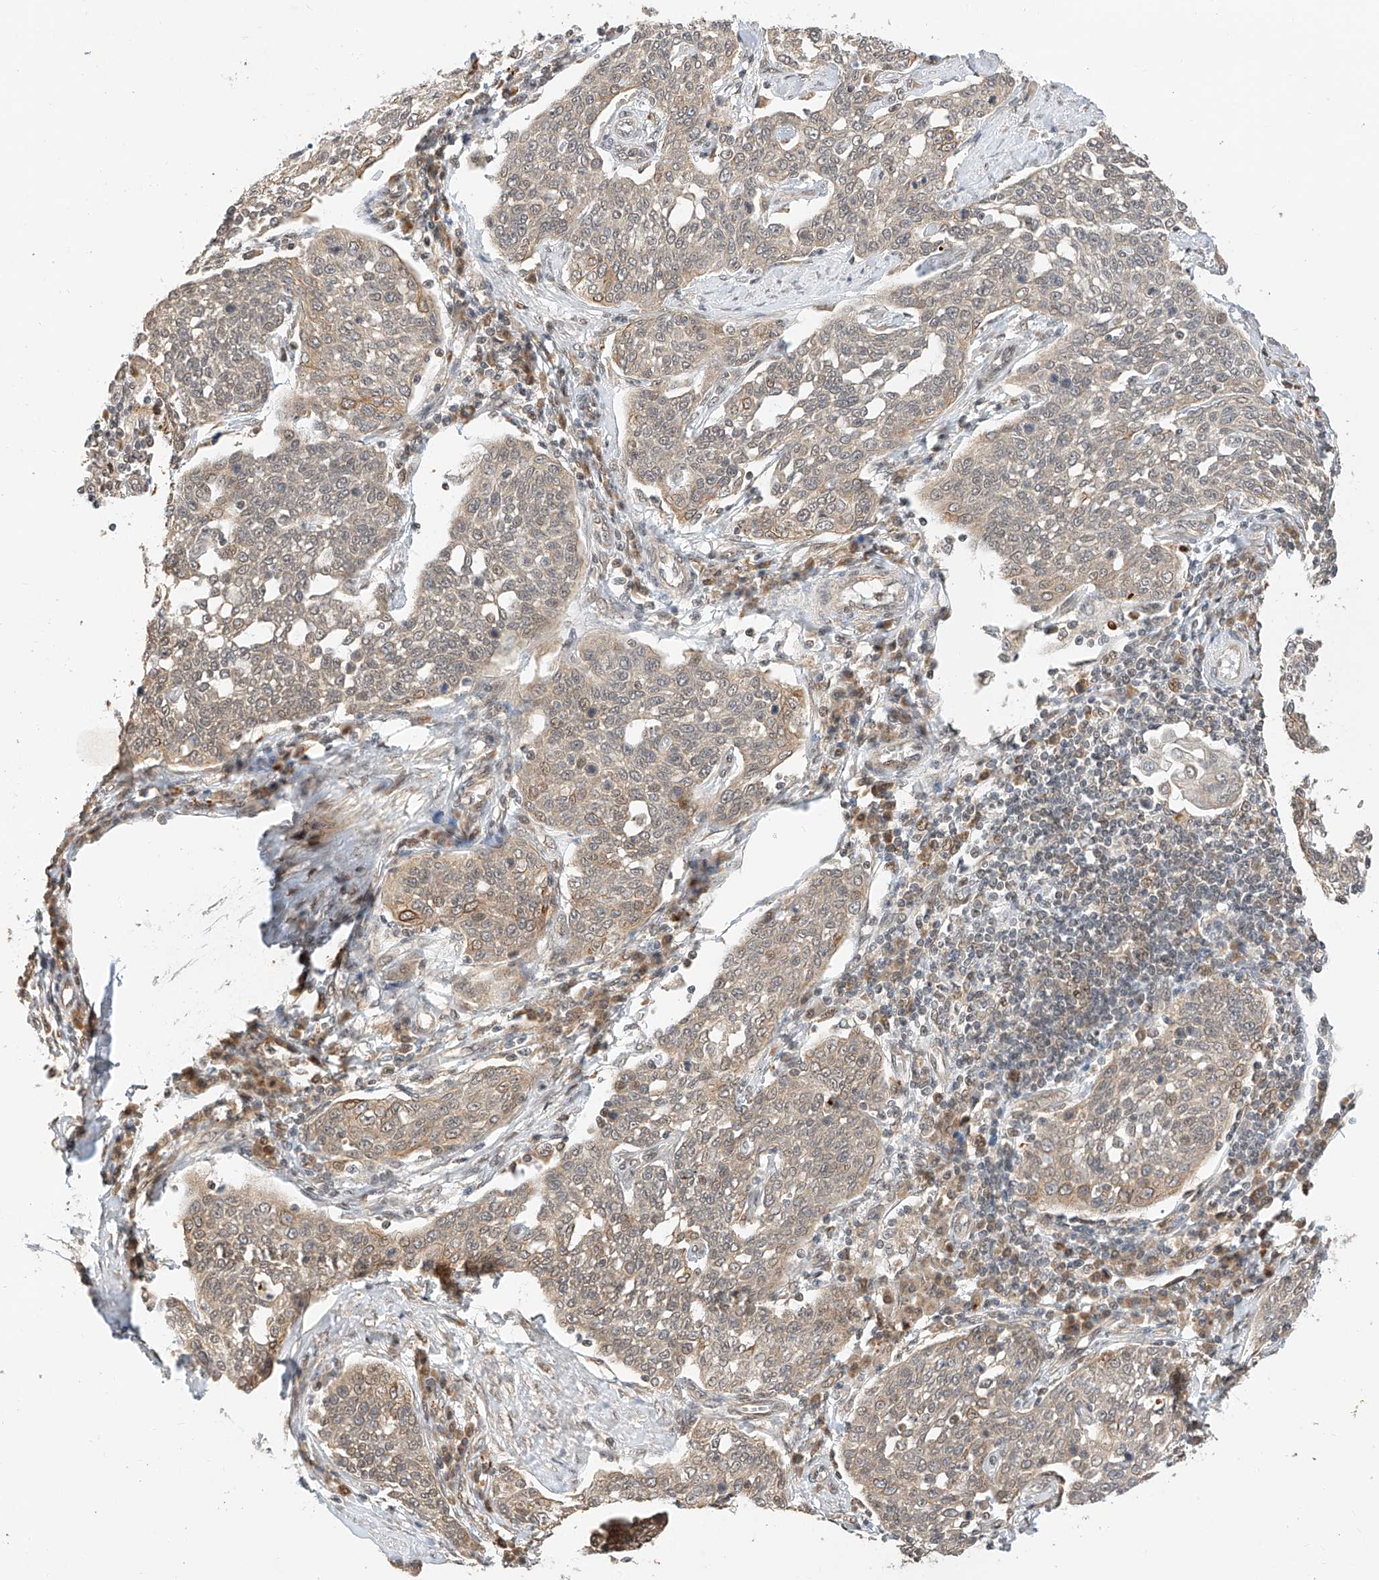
{"staining": {"intensity": "negative", "quantity": "none", "location": "none"}, "tissue": "cervical cancer", "cell_type": "Tumor cells", "image_type": "cancer", "snomed": [{"axis": "morphology", "description": "Squamous cell carcinoma, NOS"}, {"axis": "topography", "description": "Cervix"}], "caption": "Squamous cell carcinoma (cervical) was stained to show a protein in brown. There is no significant expression in tumor cells.", "gene": "EIF4H", "patient": {"sex": "female", "age": 34}}